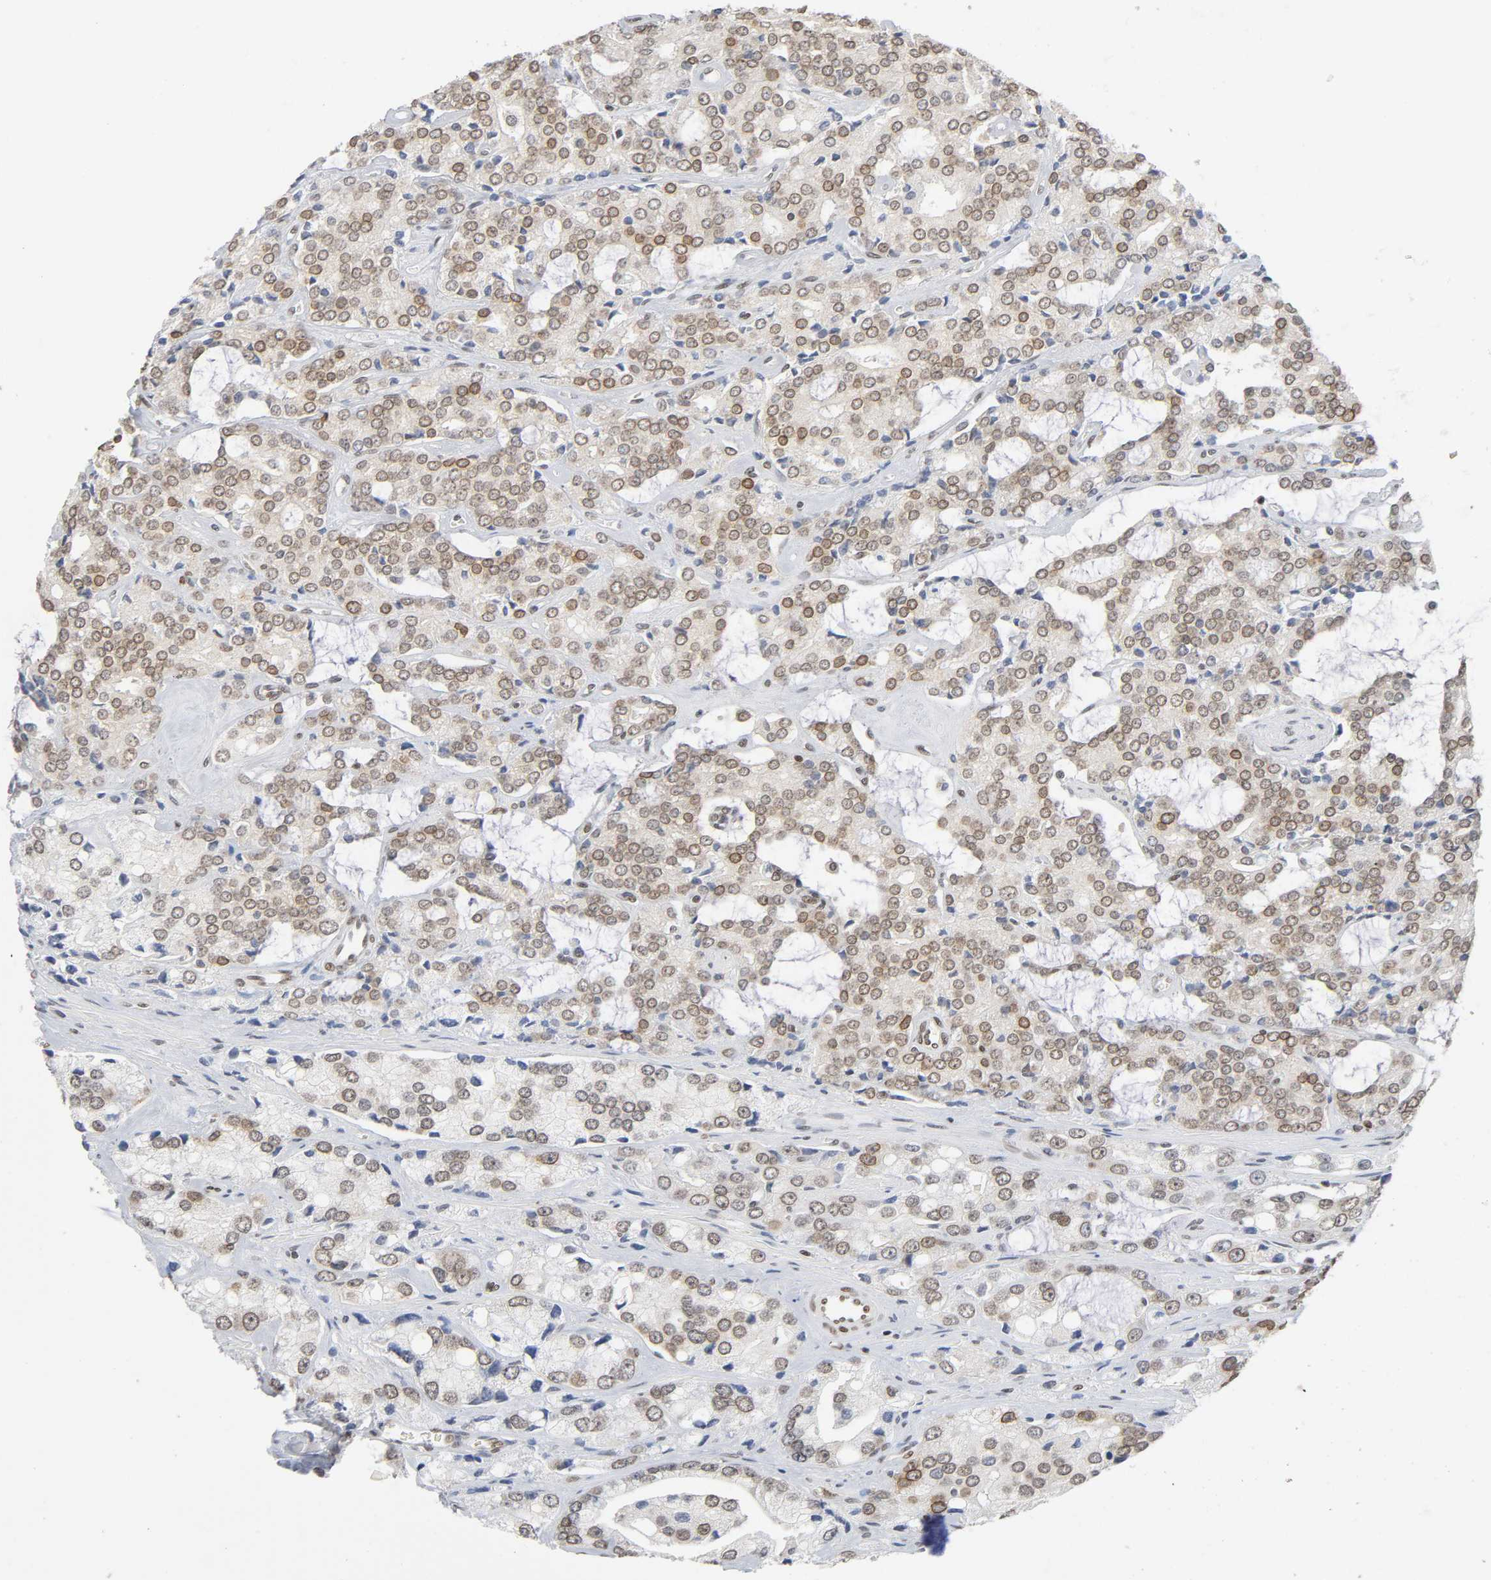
{"staining": {"intensity": "weak", "quantity": ">75%", "location": "nuclear"}, "tissue": "prostate cancer", "cell_type": "Tumor cells", "image_type": "cancer", "snomed": [{"axis": "morphology", "description": "Adenocarcinoma, High grade"}, {"axis": "topography", "description": "Prostate"}], "caption": "The immunohistochemical stain shows weak nuclear positivity in tumor cells of adenocarcinoma (high-grade) (prostate) tissue. Immunohistochemistry stains the protein in brown and the nuclei are stained blue.", "gene": "SUMO1", "patient": {"sex": "male", "age": 67}}